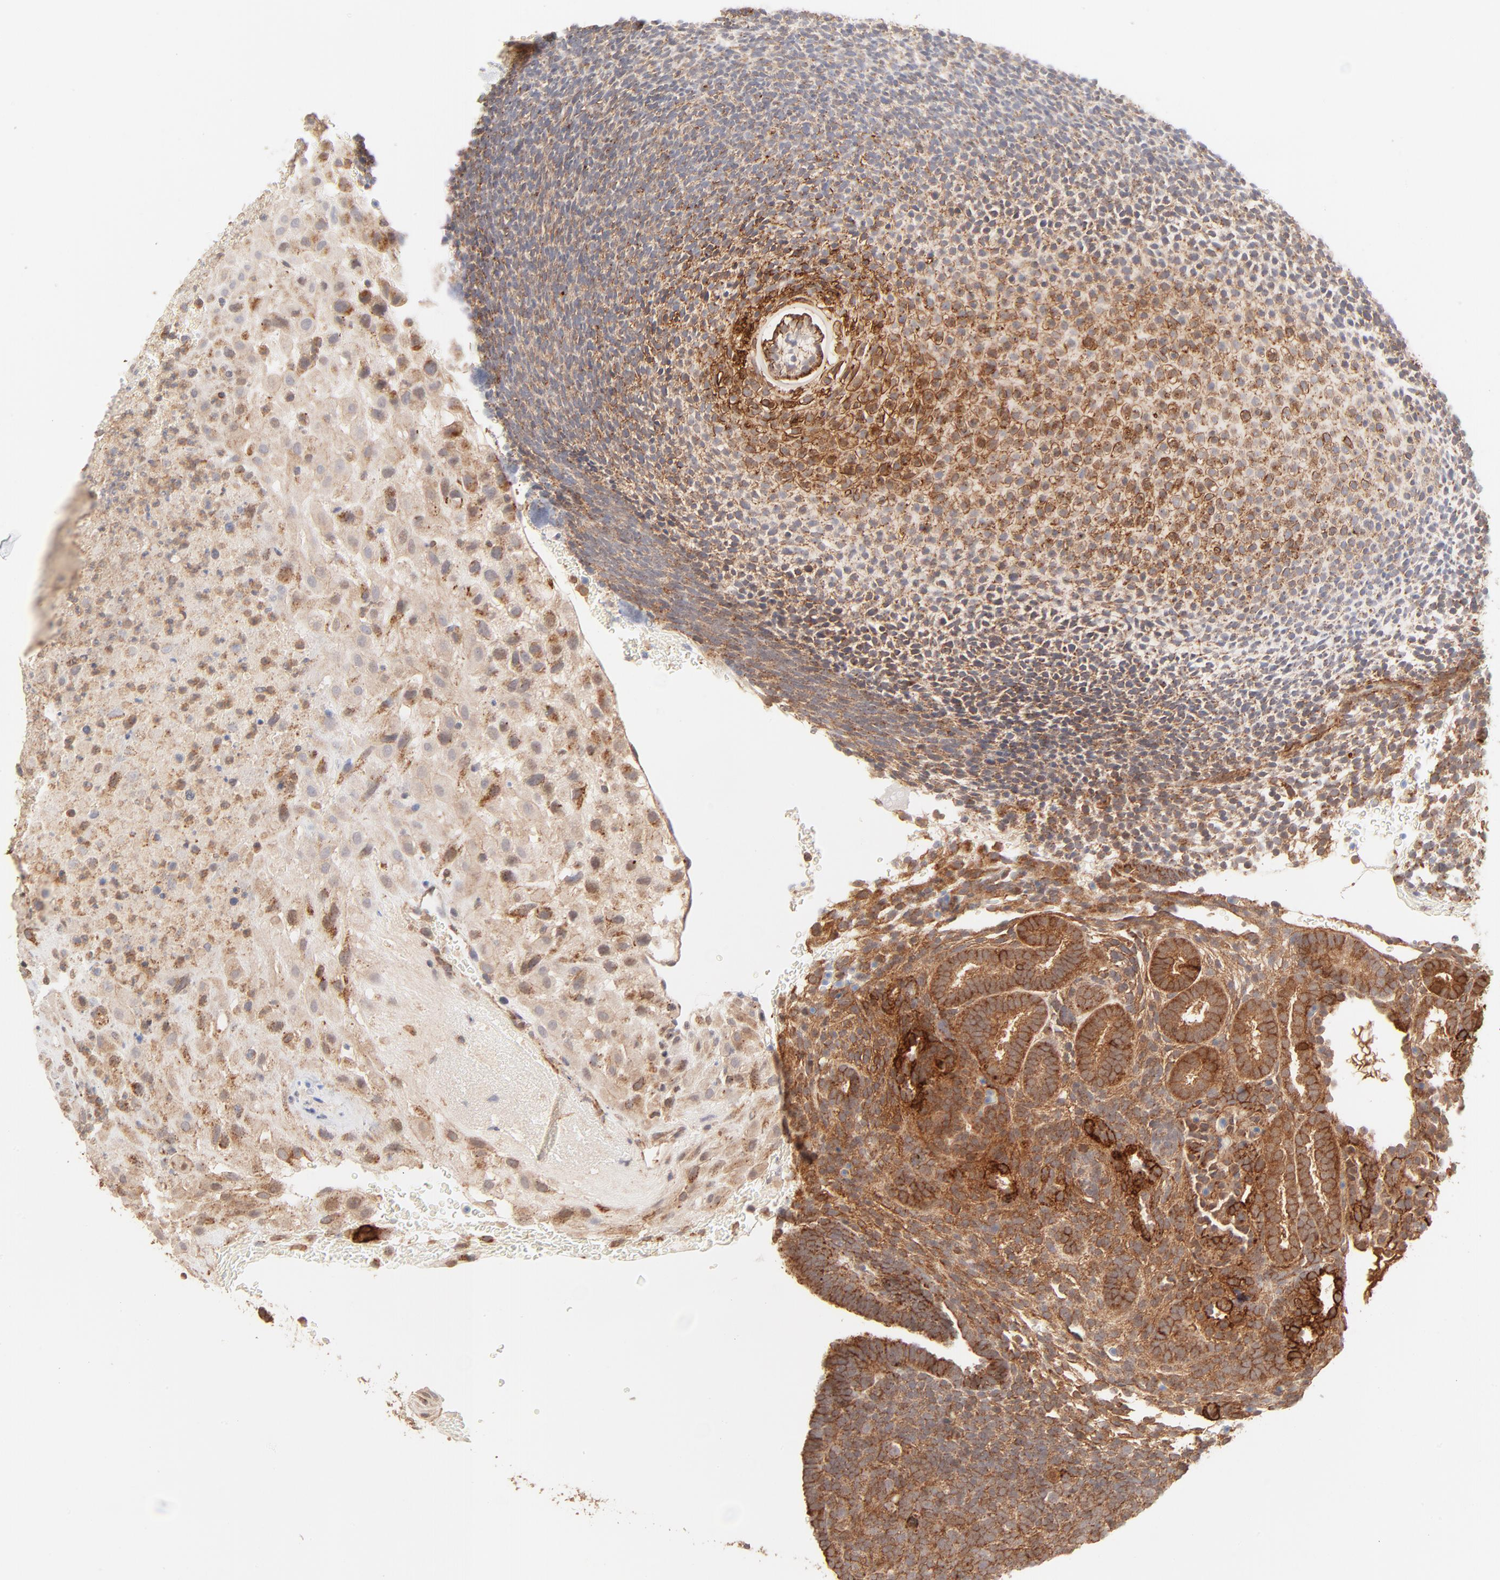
{"staining": {"intensity": "moderate", "quantity": ">75%", "location": "cytoplasmic/membranous"}, "tissue": "placenta", "cell_type": "Decidual cells", "image_type": "normal", "snomed": [{"axis": "morphology", "description": "Normal tissue, NOS"}, {"axis": "topography", "description": "Placenta"}], "caption": "DAB immunohistochemical staining of benign placenta exhibits moderate cytoplasmic/membranous protein positivity in about >75% of decidual cells. The protein is shown in brown color, while the nuclei are stained blue.", "gene": "CSPG4", "patient": {"sex": "female", "age": 19}}